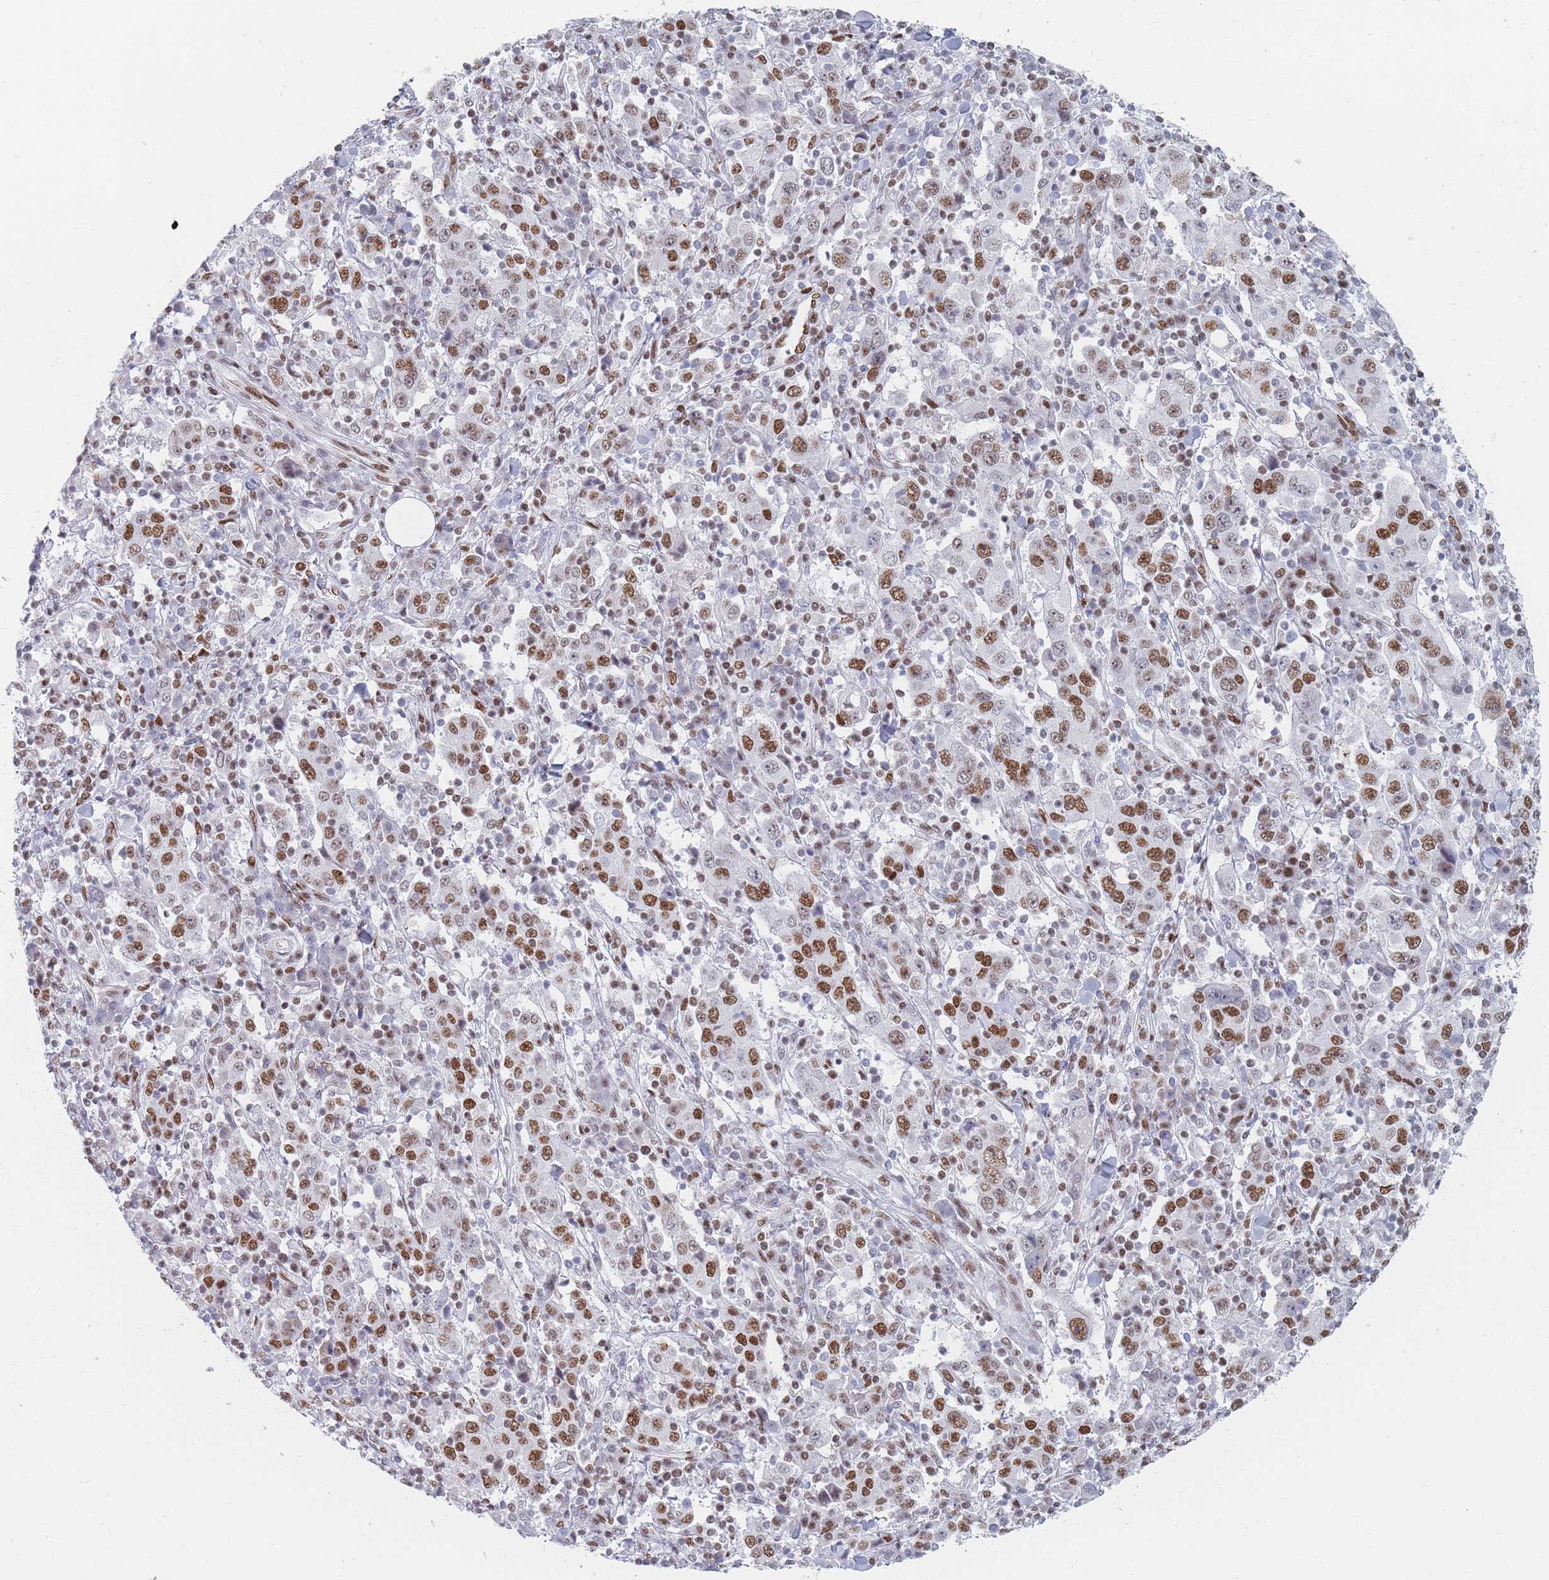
{"staining": {"intensity": "moderate", "quantity": ">75%", "location": "nuclear"}, "tissue": "stomach cancer", "cell_type": "Tumor cells", "image_type": "cancer", "snomed": [{"axis": "morphology", "description": "Normal tissue, NOS"}, {"axis": "morphology", "description": "Adenocarcinoma, NOS"}, {"axis": "topography", "description": "Stomach, upper"}, {"axis": "topography", "description": "Stomach"}], "caption": "Tumor cells show medium levels of moderate nuclear staining in about >75% of cells in human stomach cancer (adenocarcinoma). (DAB IHC with brightfield microscopy, high magnification).", "gene": "SAFB2", "patient": {"sex": "male", "age": 59}}